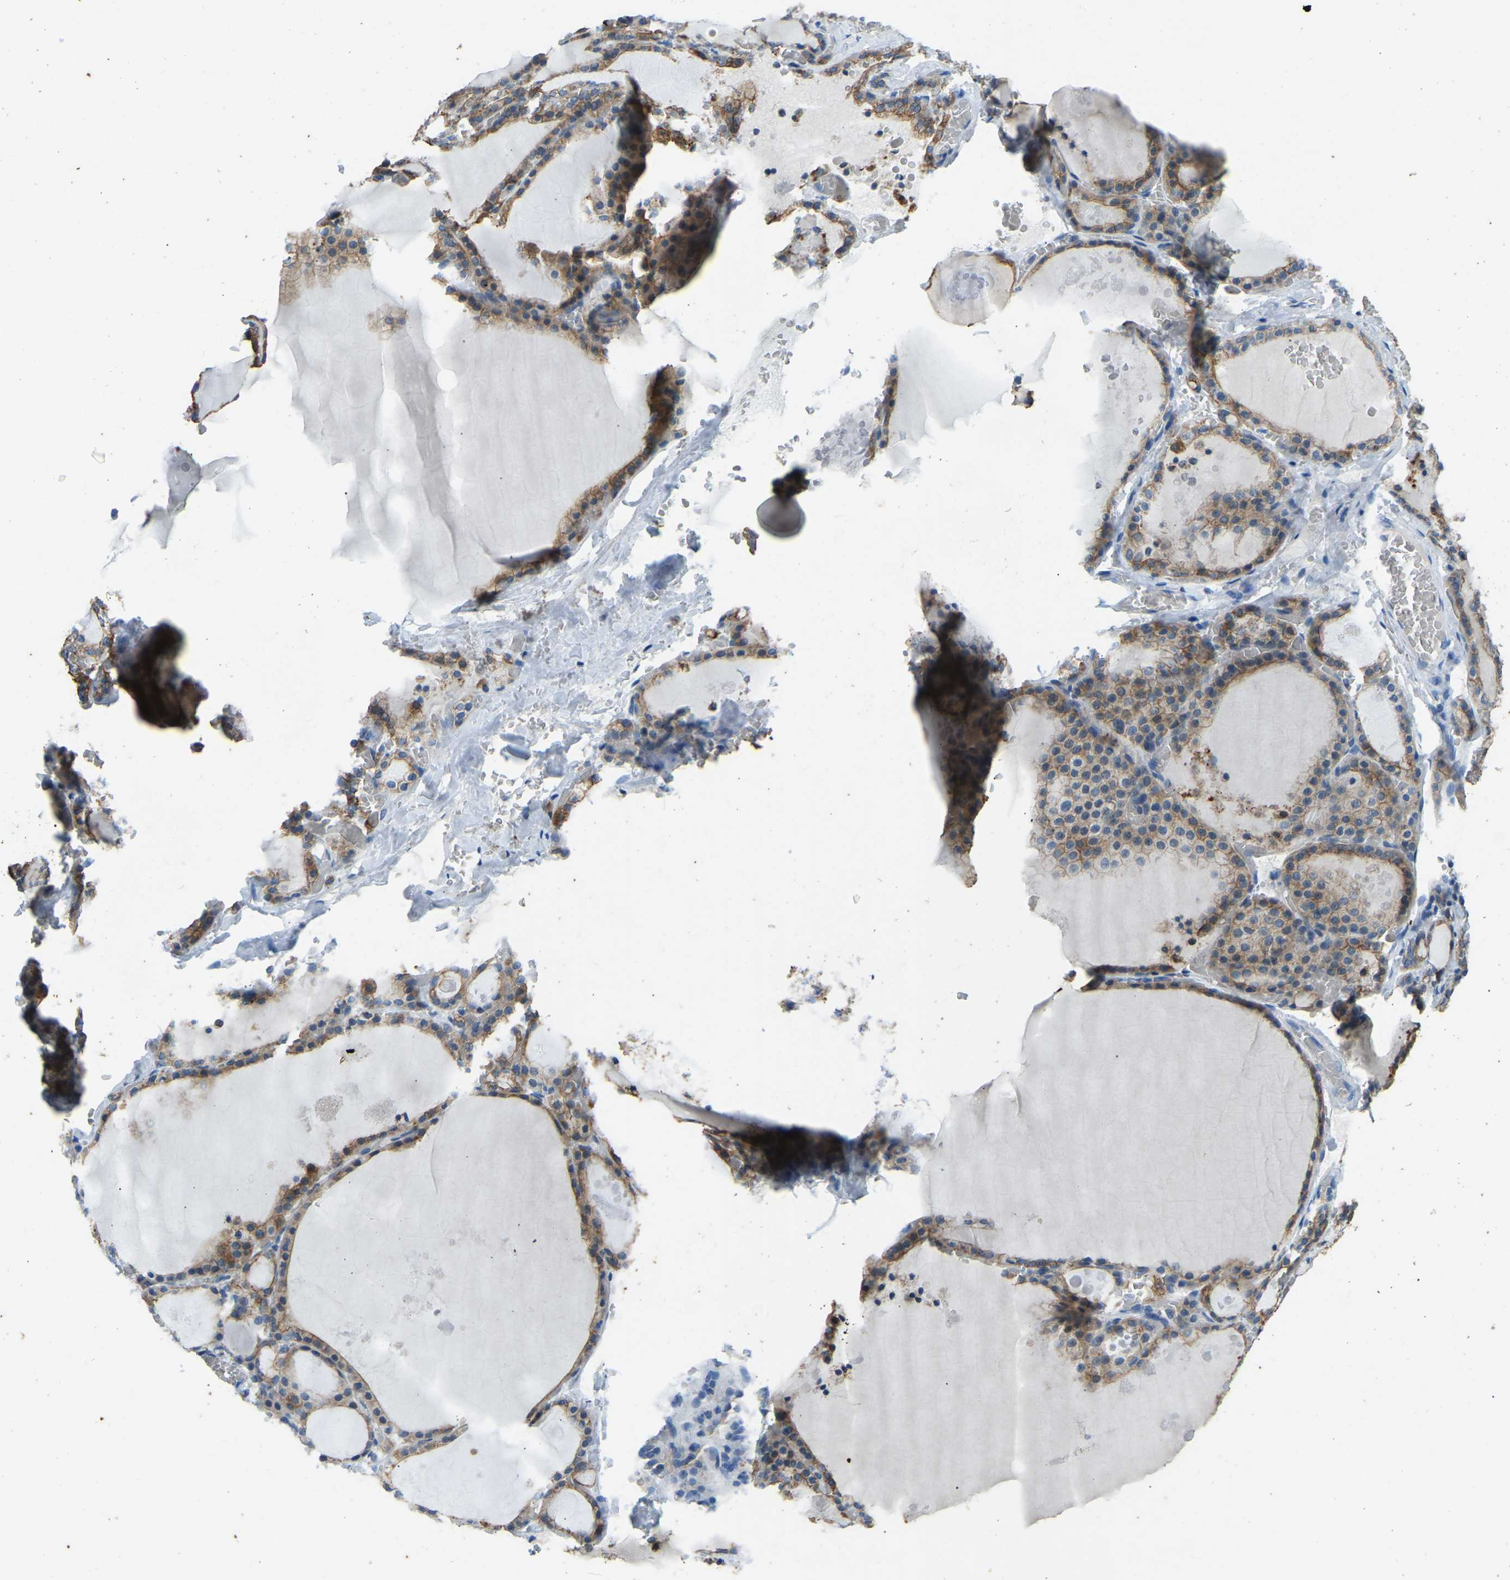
{"staining": {"intensity": "moderate", "quantity": ">75%", "location": "cytoplasmic/membranous"}, "tissue": "thyroid gland", "cell_type": "Glandular cells", "image_type": "normal", "snomed": [{"axis": "morphology", "description": "Normal tissue, NOS"}, {"axis": "topography", "description": "Thyroid gland"}], "caption": "Brown immunohistochemical staining in benign thyroid gland shows moderate cytoplasmic/membranous positivity in about >75% of glandular cells.", "gene": "ZNF200", "patient": {"sex": "male", "age": 56}}